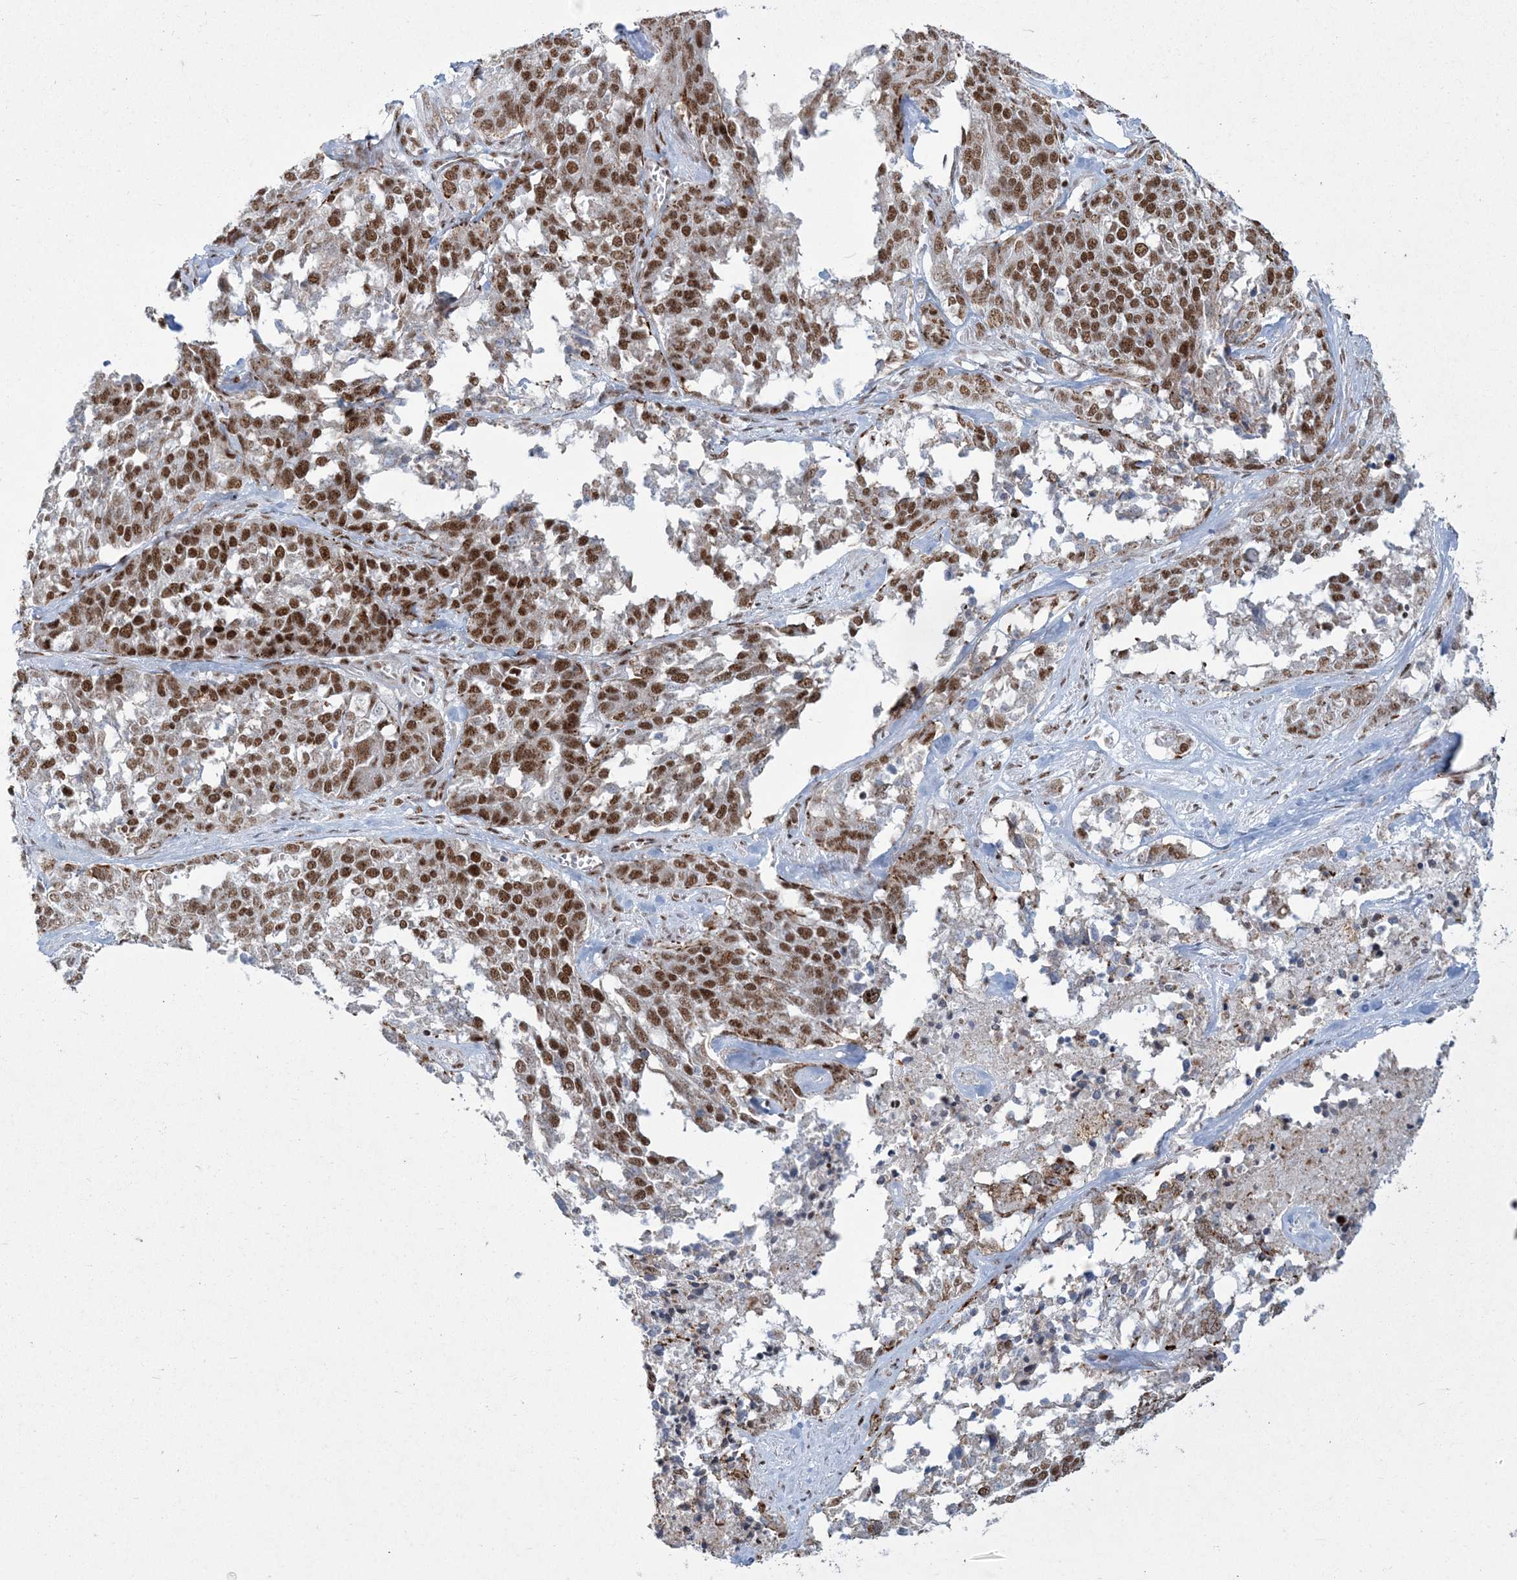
{"staining": {"intensity": "moderate", "quantity": ">75%", "location": "nuclear"}, "tissue": "ovarian cancer", "cell_type": "Tumor cells", "image_type": "cancer", "snomed": [{"axis": "morphology", "description": "Cystadenocarcinoma, serous, NOS"}, {"axis": "topography", "description": "Ovary"}], "caption": "IHC micrograph of human serous cystadenocarcinoma (ovarian) stained for a protein (brown), which shows medium levels of moderate nuclear staining in approximately >75% of tumor cells.", "gene": "RBM17", "patient": {"sex": "female", "age": 44}}